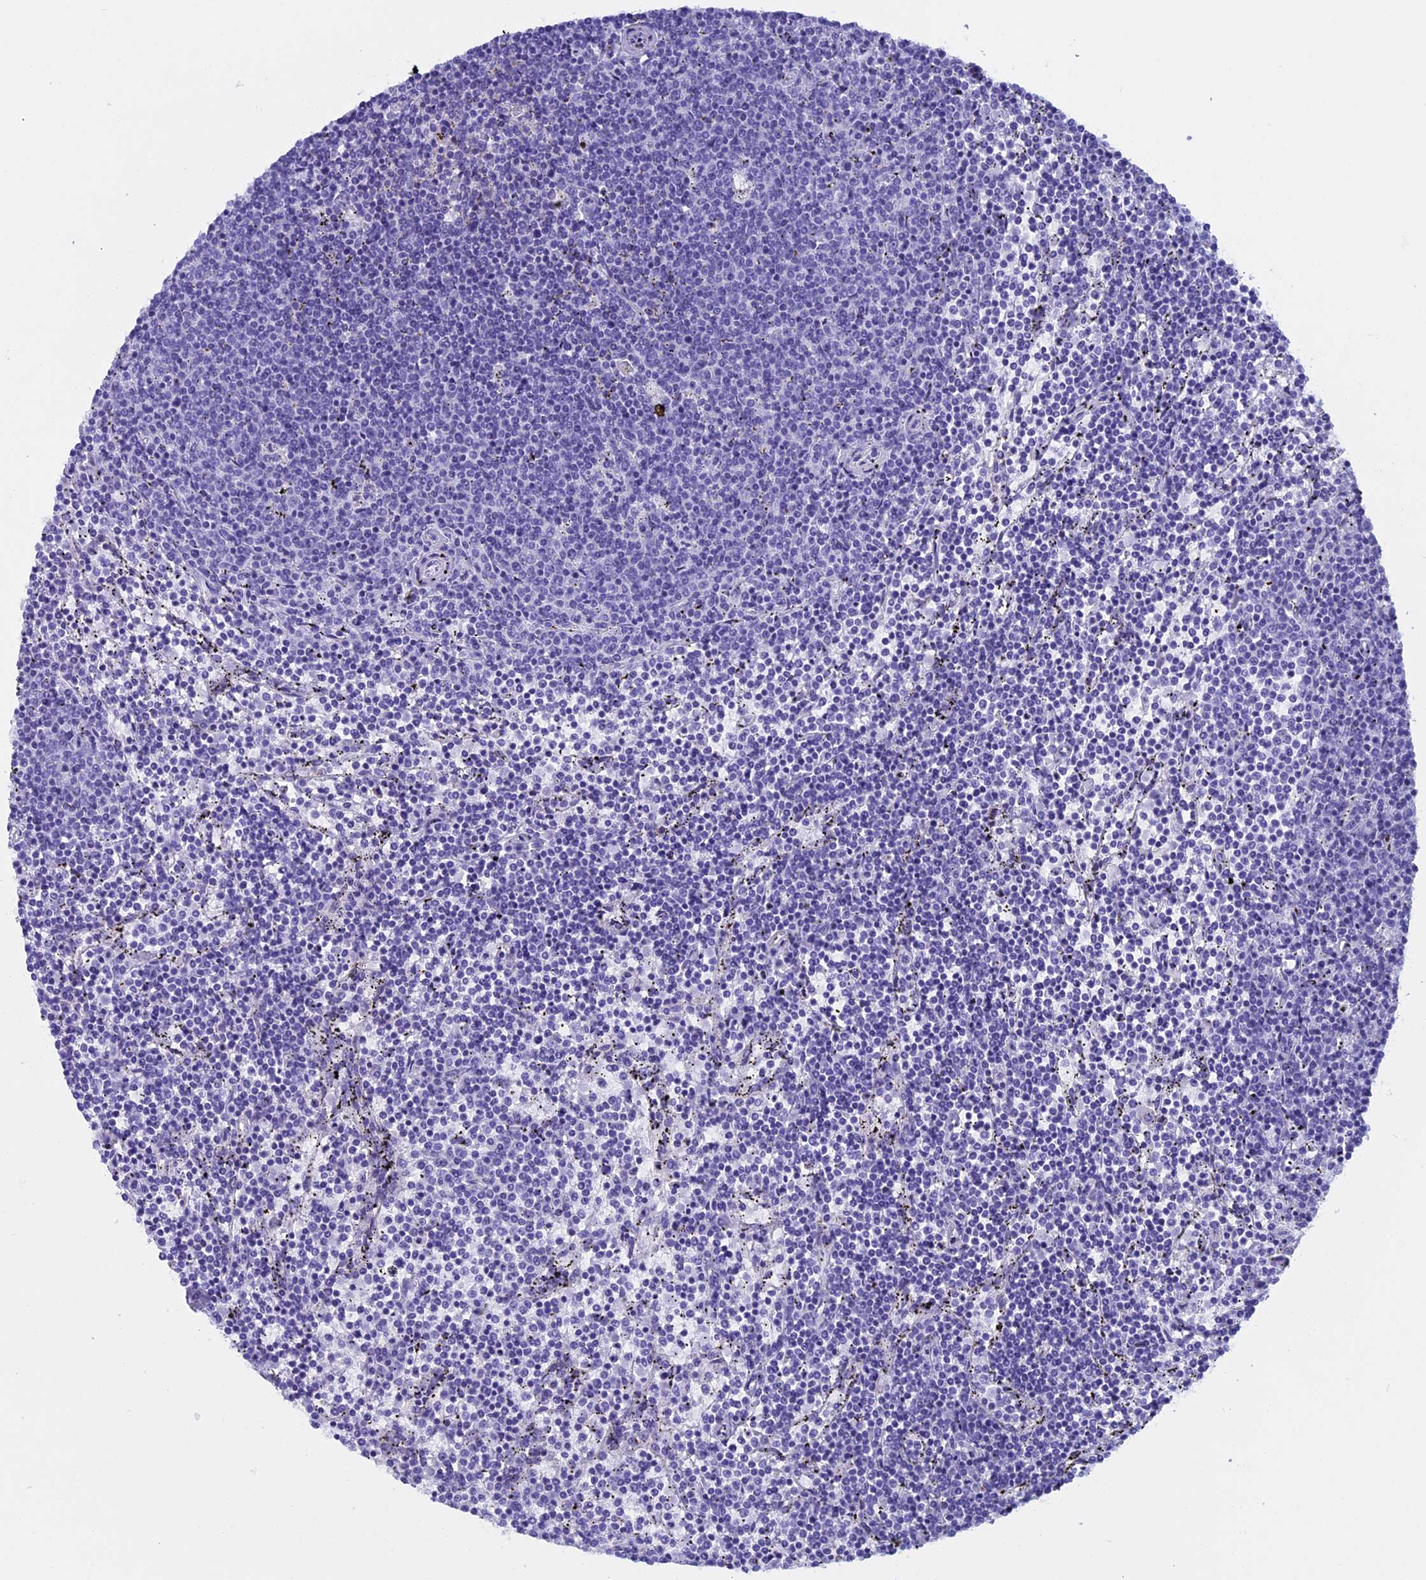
{"staining": {"intensity": "negative", "quantity": "none", "location": "none"}, "tissue": "lymphoma", "cell_type": "Tumor cells", "image_type": "cancer", "snomed": [{"axis": "morphology", "description": "Malignant lymphoma, non-Hodgkin's type, Low grade"}, {"axis": "topography", "description": "Spleen"}], "caption": "Lymphoma was stained to show a protein in brown. There is no significant positivity in tumor cells. (DAB IHC with hematoxylin counter stain).", "gene": "FAM169A", "patient": {"sex": "female", "age": 50}}